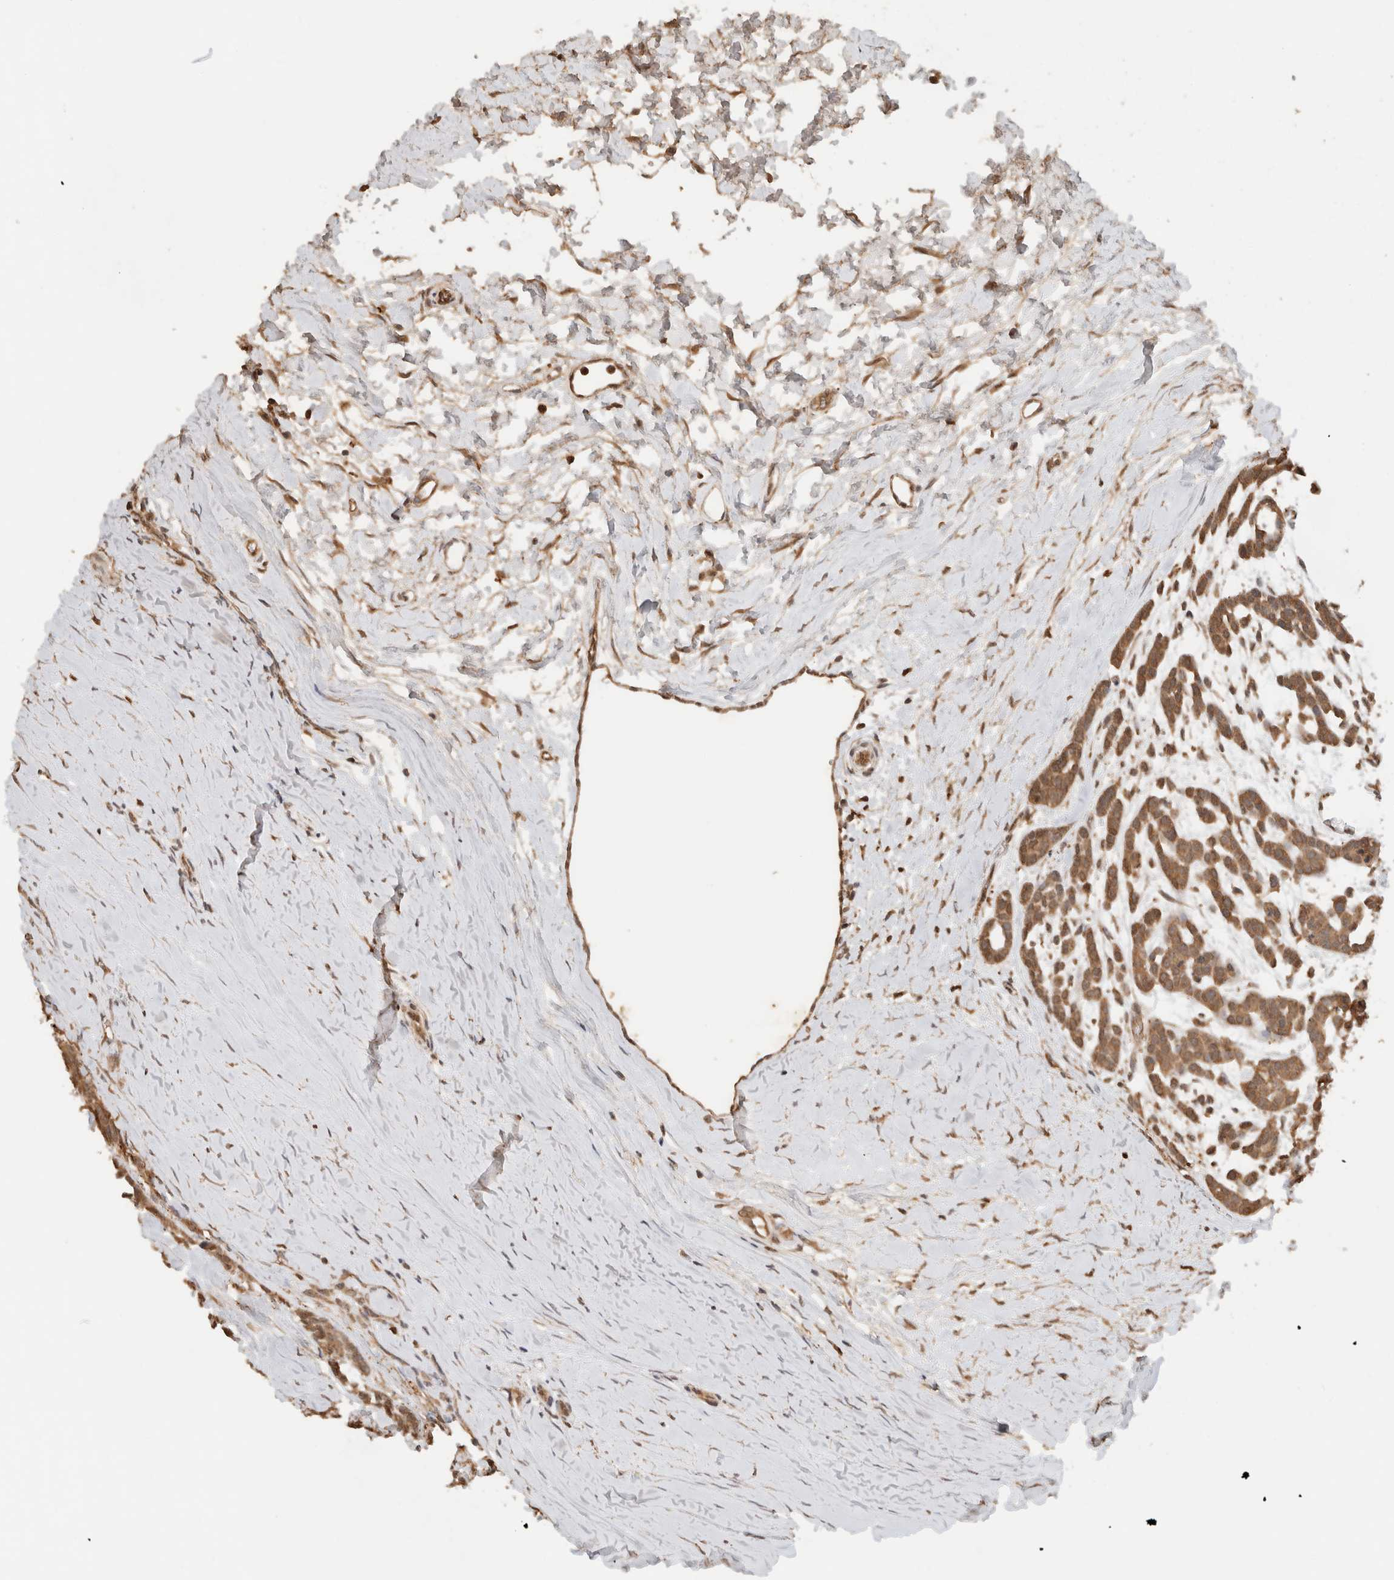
{"staining": {"intensity": "moderate", "quantity": ">75%", "location": "cytoplasmic/membranous"}, "tissue": "head and neck cancer", "cell_type": "Tumor cells", "image_type": "cancer", "snomed": [{"axis": "morphology", "description": "Adenocarcinoma, NOS"}, {"axis": "morphology", "description": "Adenoma, NOS"}, {"axis": "topography", "description": "Head-Neck"}], "caption": "Immunohistochemical staining of human head and neck cancer exhibits medium levels of moderate cytoplasmic/membranous protein expression in approximately >75% of tumor cells. (brown staining indicates protein expression, while blue staining denotes nuclei).", "gene": "YWHAH", "patient": {"sex": "female", "age": 55}}